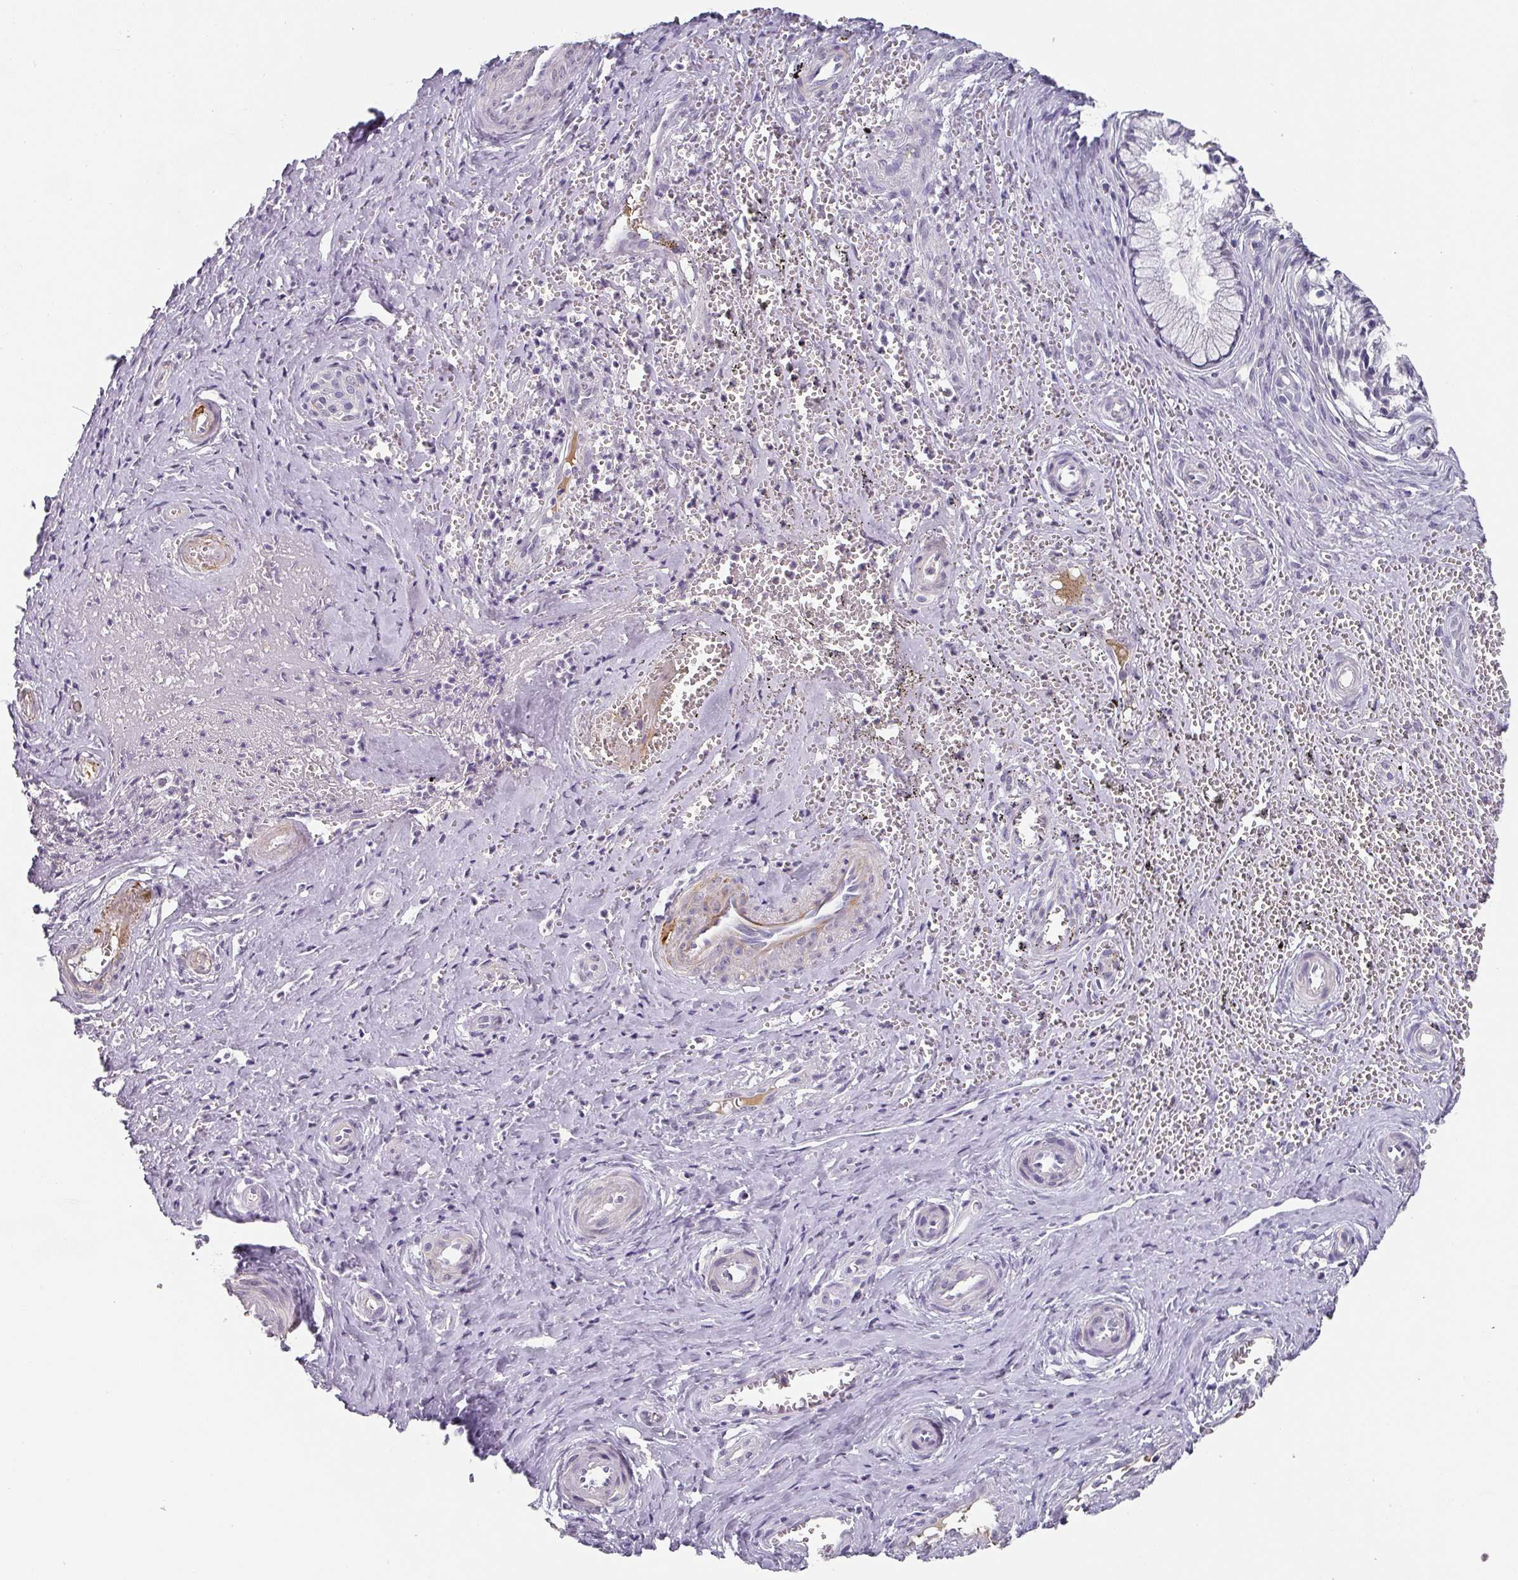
{"staining": {"intensity": "weak", "quantity": "<25%", "location": "nuclear"}, "tissue": "cervix", "cell_type": "Glandular cells", "image_type": "normal", "snomed": [{"axis": "morphology", "description": "Normal tissue, NOS"}, {"axis": "topography", "description": "Cervix"}], "caption": "Glandular cells show no significant protein expression in unremarkable cervix. (IHC, brightfield microscopy, high magnification).", "gene": "C1QB", "patient": {"sex": "female", "age": 36}}